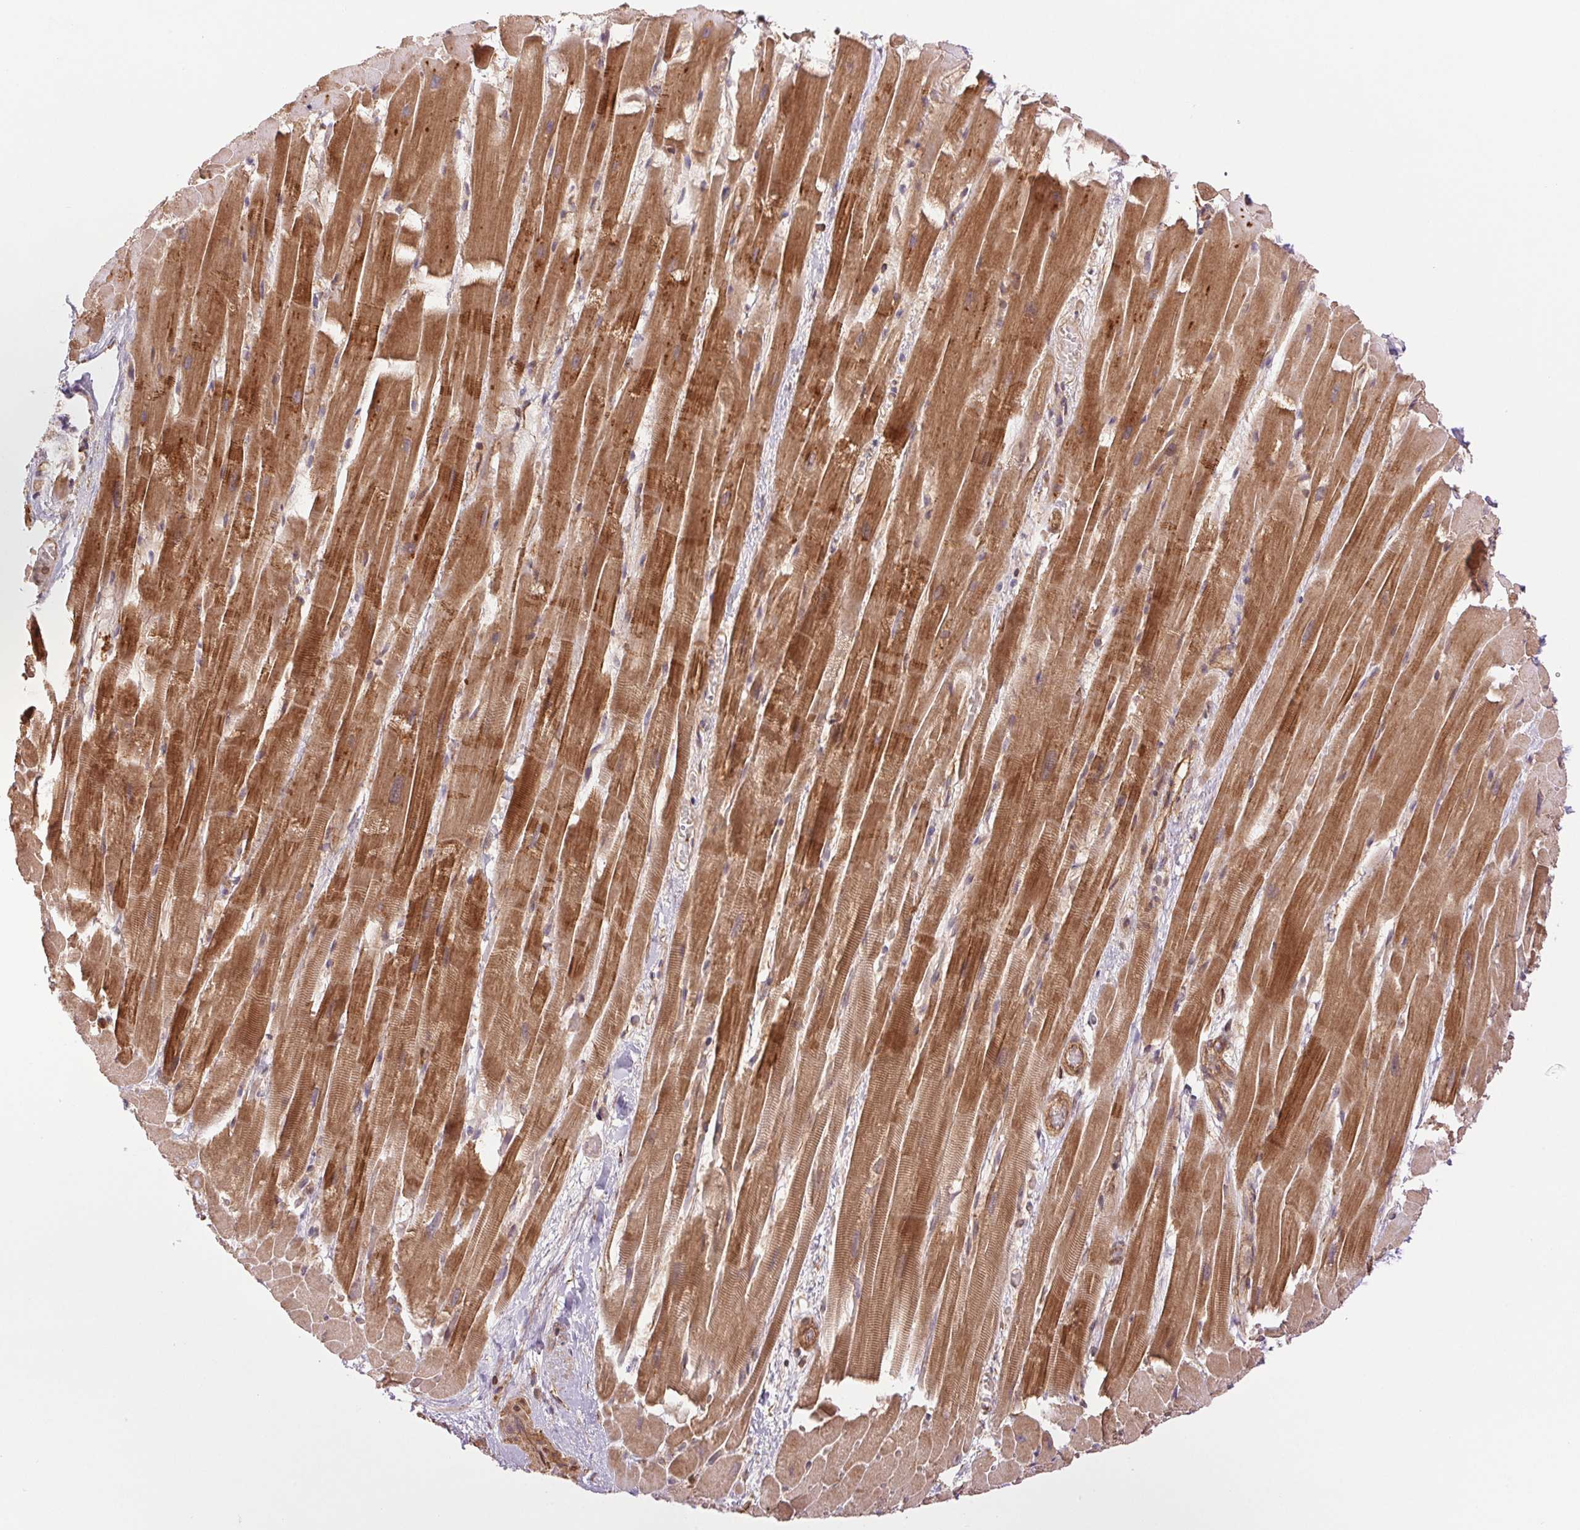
{"staining": {"intensity": "moderate", "quantity": ">75%", "location": "cytoplasmic/membranous"}, "tissue": "heart muscle", "cell_type": "Cardiomyocytes", "image_type": "normal", "snomed": [{"axis": "morphology", "description": "Normal tissue, NOS"}, {"axis": "topography", "description": "Heart"}], "caption": "Moderate cytoplasmic/membranous positivity for a protein is seen in approximately >75% of cardiomyocytes of normal heart muscle using immunohistochemistry (IHC).", "gene": "STARD7", "patient": {"sex": "male", "age": 37}}